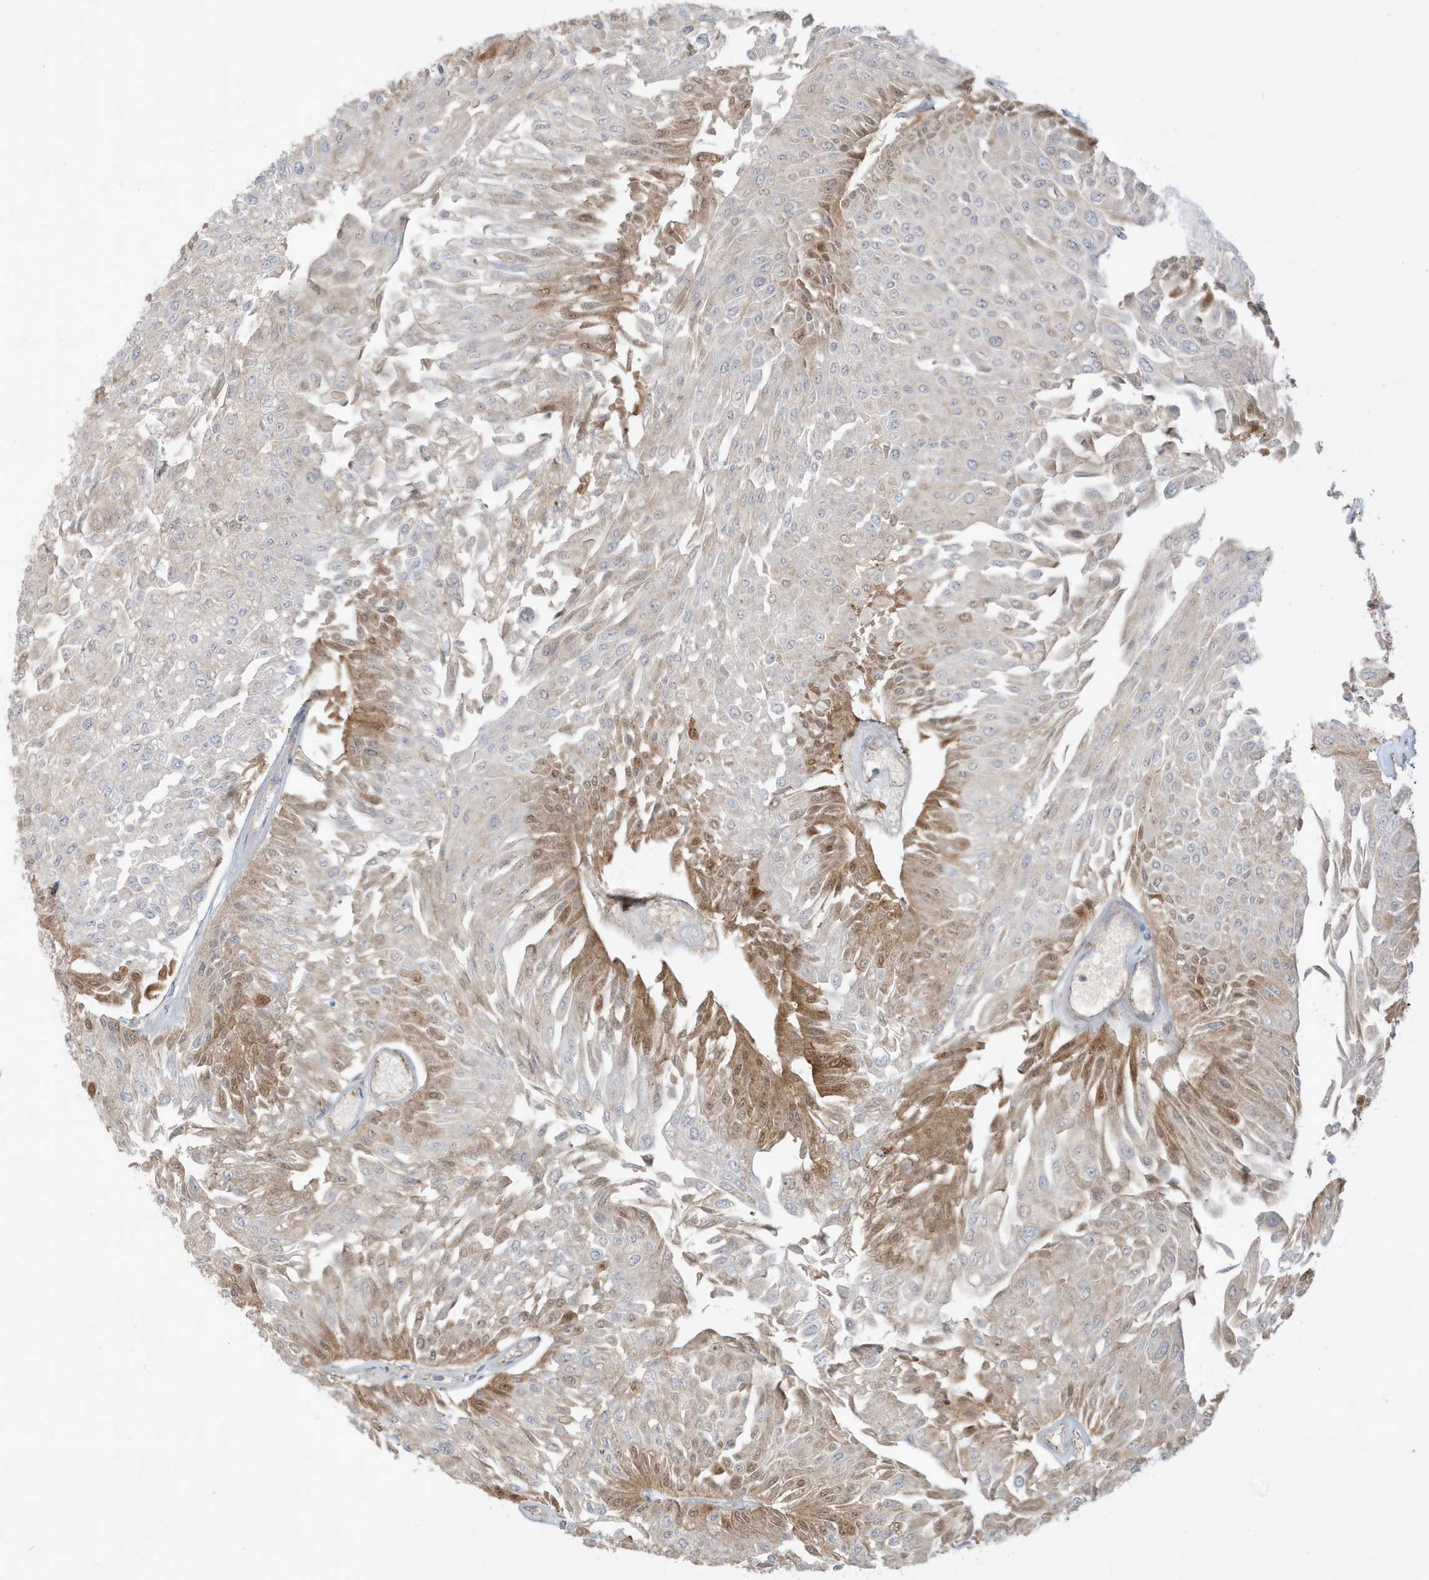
{"staining": {"intensity": "moderate", "quantity": "<25%", "location": "cytoplasmic/membranous,nuclear"}, "tissue": "urothelial cancer", "cell_type": "Tumor cells", "image_type": "cancer", "snomed": [{"axis": "morphology", "description": "Urothelial carcinoma, Low grade"}, {"axis": "topography", "description": "Urinary bladder"}], "caption": "Low-grade urothelial carcinoma stained for a protein (brown) demonstrates moderate cytoplasmic/membranous and nuclear positive staining in about <25% of tumor cells.", "gene": "IFT57", "patient": {"sex": "male", "age": 67}}